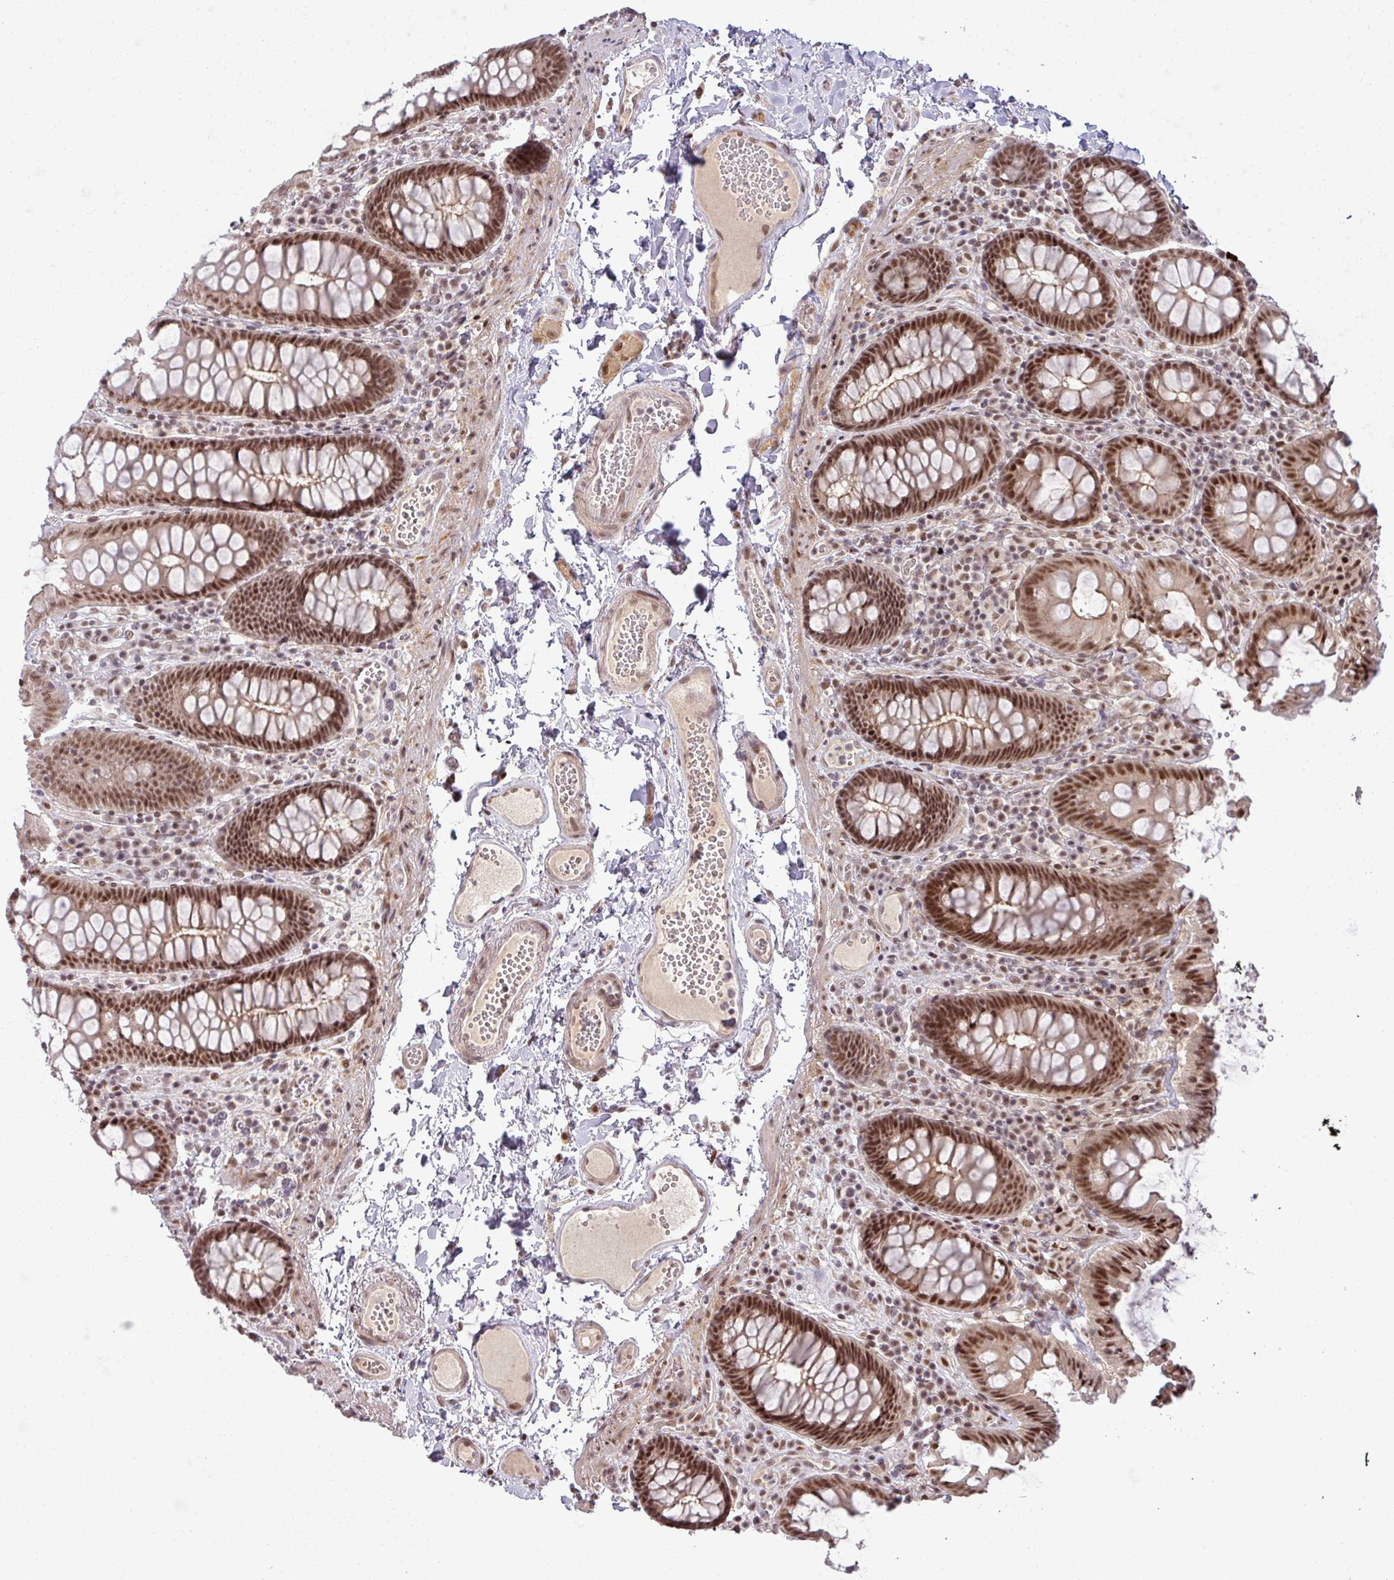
{"staining": {"intensity": "weak", "quantity": ">75%", "location": "nuclear"}, "tissue": "colon", "cell_type": "Endothelial cells", "image_type": "normal", "snomed": [{"axis": "morphology", "description": "Normal tissue, NOS"}, {"axis": "topography", "description": "Colon"}], "caption": "IHC (DAB) staining of unremarkable human colon displays weak nuclear protein staining in about >75% of endothelial cells. (IHC, brightfield microscopy, high magnification).", "gene": "PTPN20", "patient": {"sex": "male", "age": 84}}